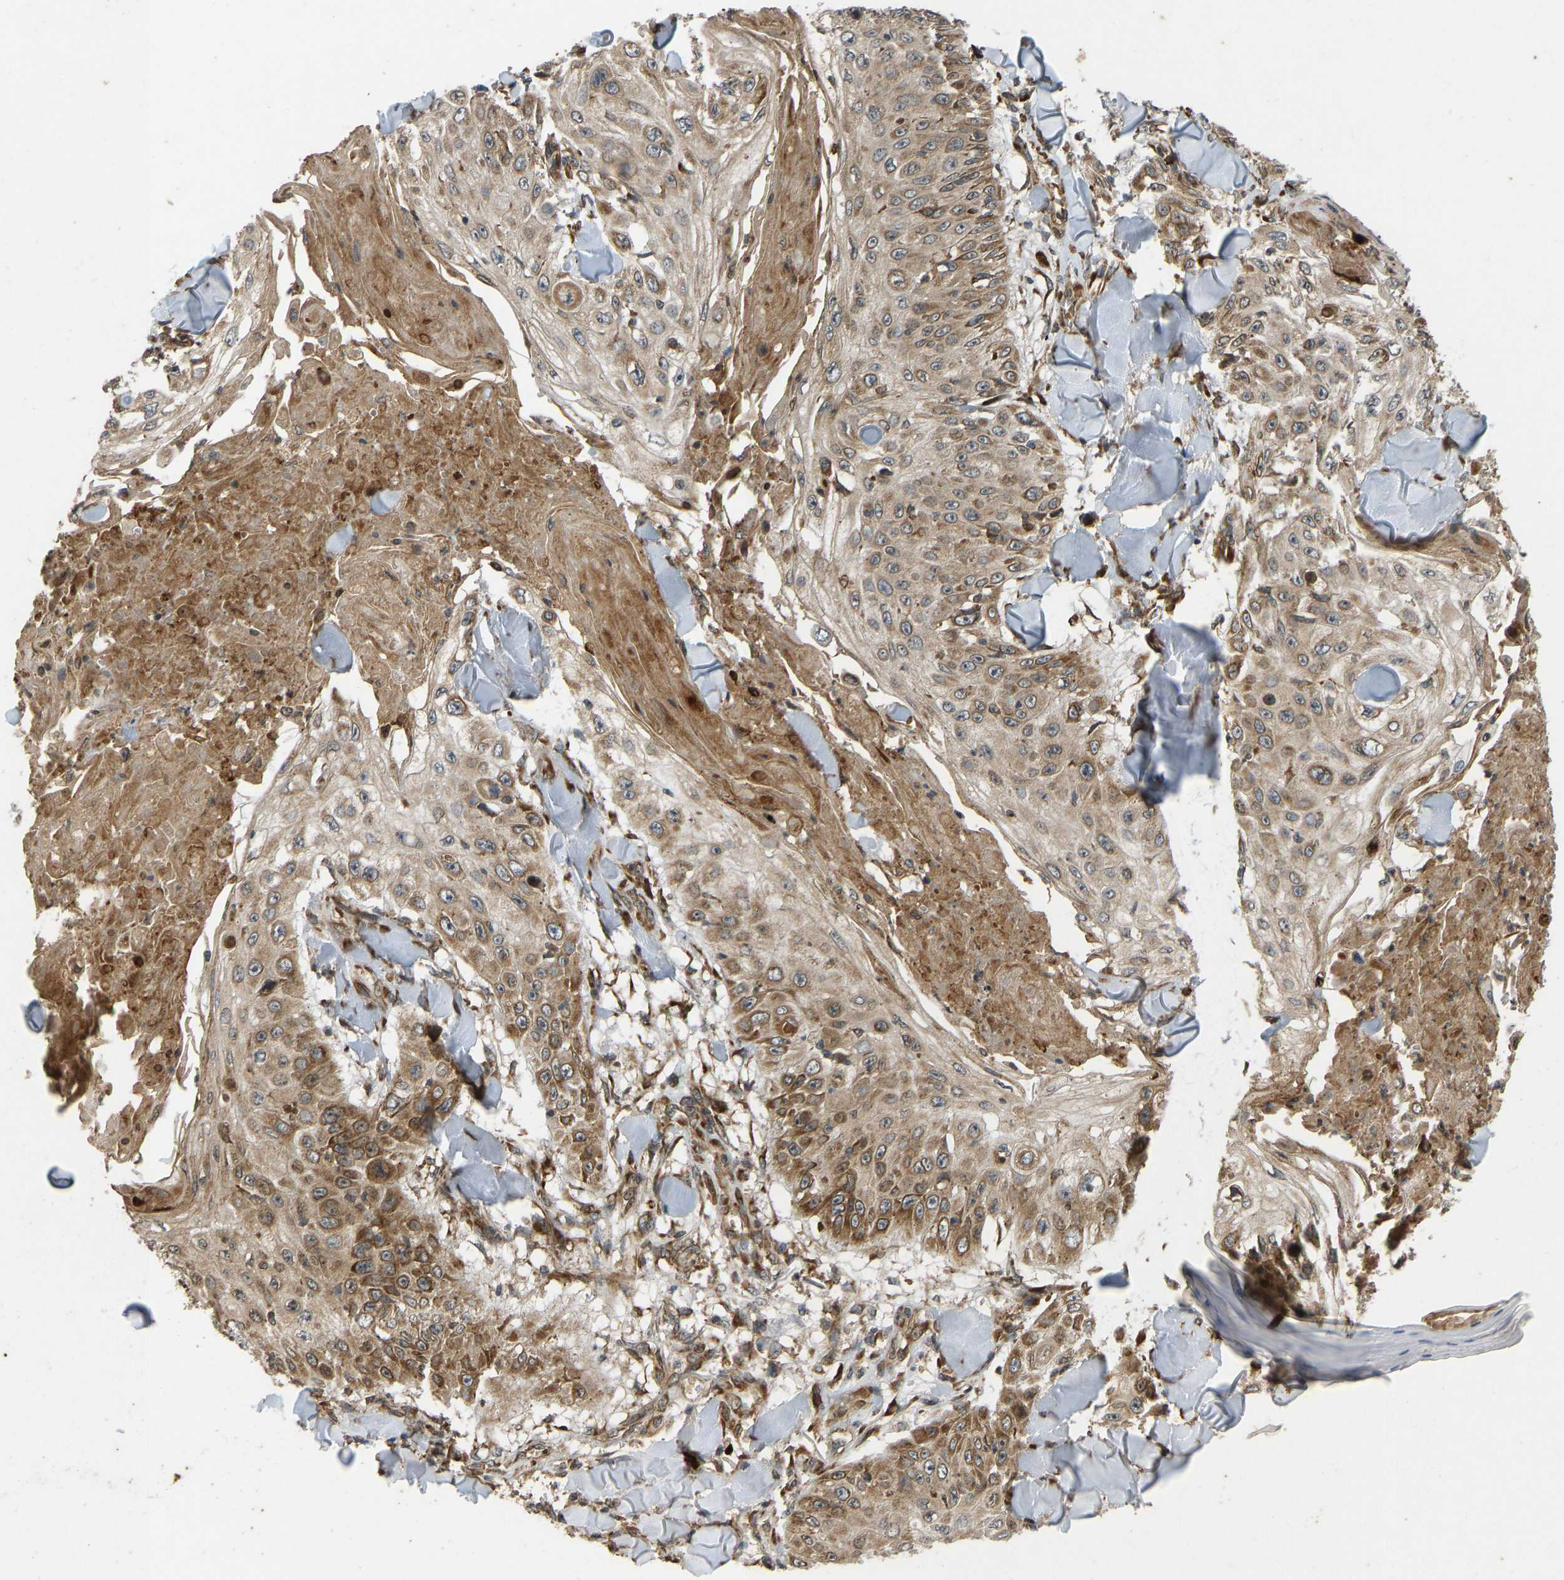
{"staining": {"intensity": "moderate", "quantity": ">75%", "location": "cytoplasmic/membranous"}, "tissue": "skin cancer", "cell_type": "Tumor cells", "image_type": "cancer", "snomed": [{"axis": "morphology", "description": "Squamous cell carcinoma, NOS"}, {"axis": "topography", "description": "Skin"}], "caption": "This photomicrograph reveals skin squamous cell carcinoma stained with immunohistochemistry to label a protein in brown. The cytoplasmic/membranous of tumor cells show moderate positivity for the protein. Nuclei are counter-stained blue.", "gene": "RPN2", "patient": {"sex": "male", "age": 86}}